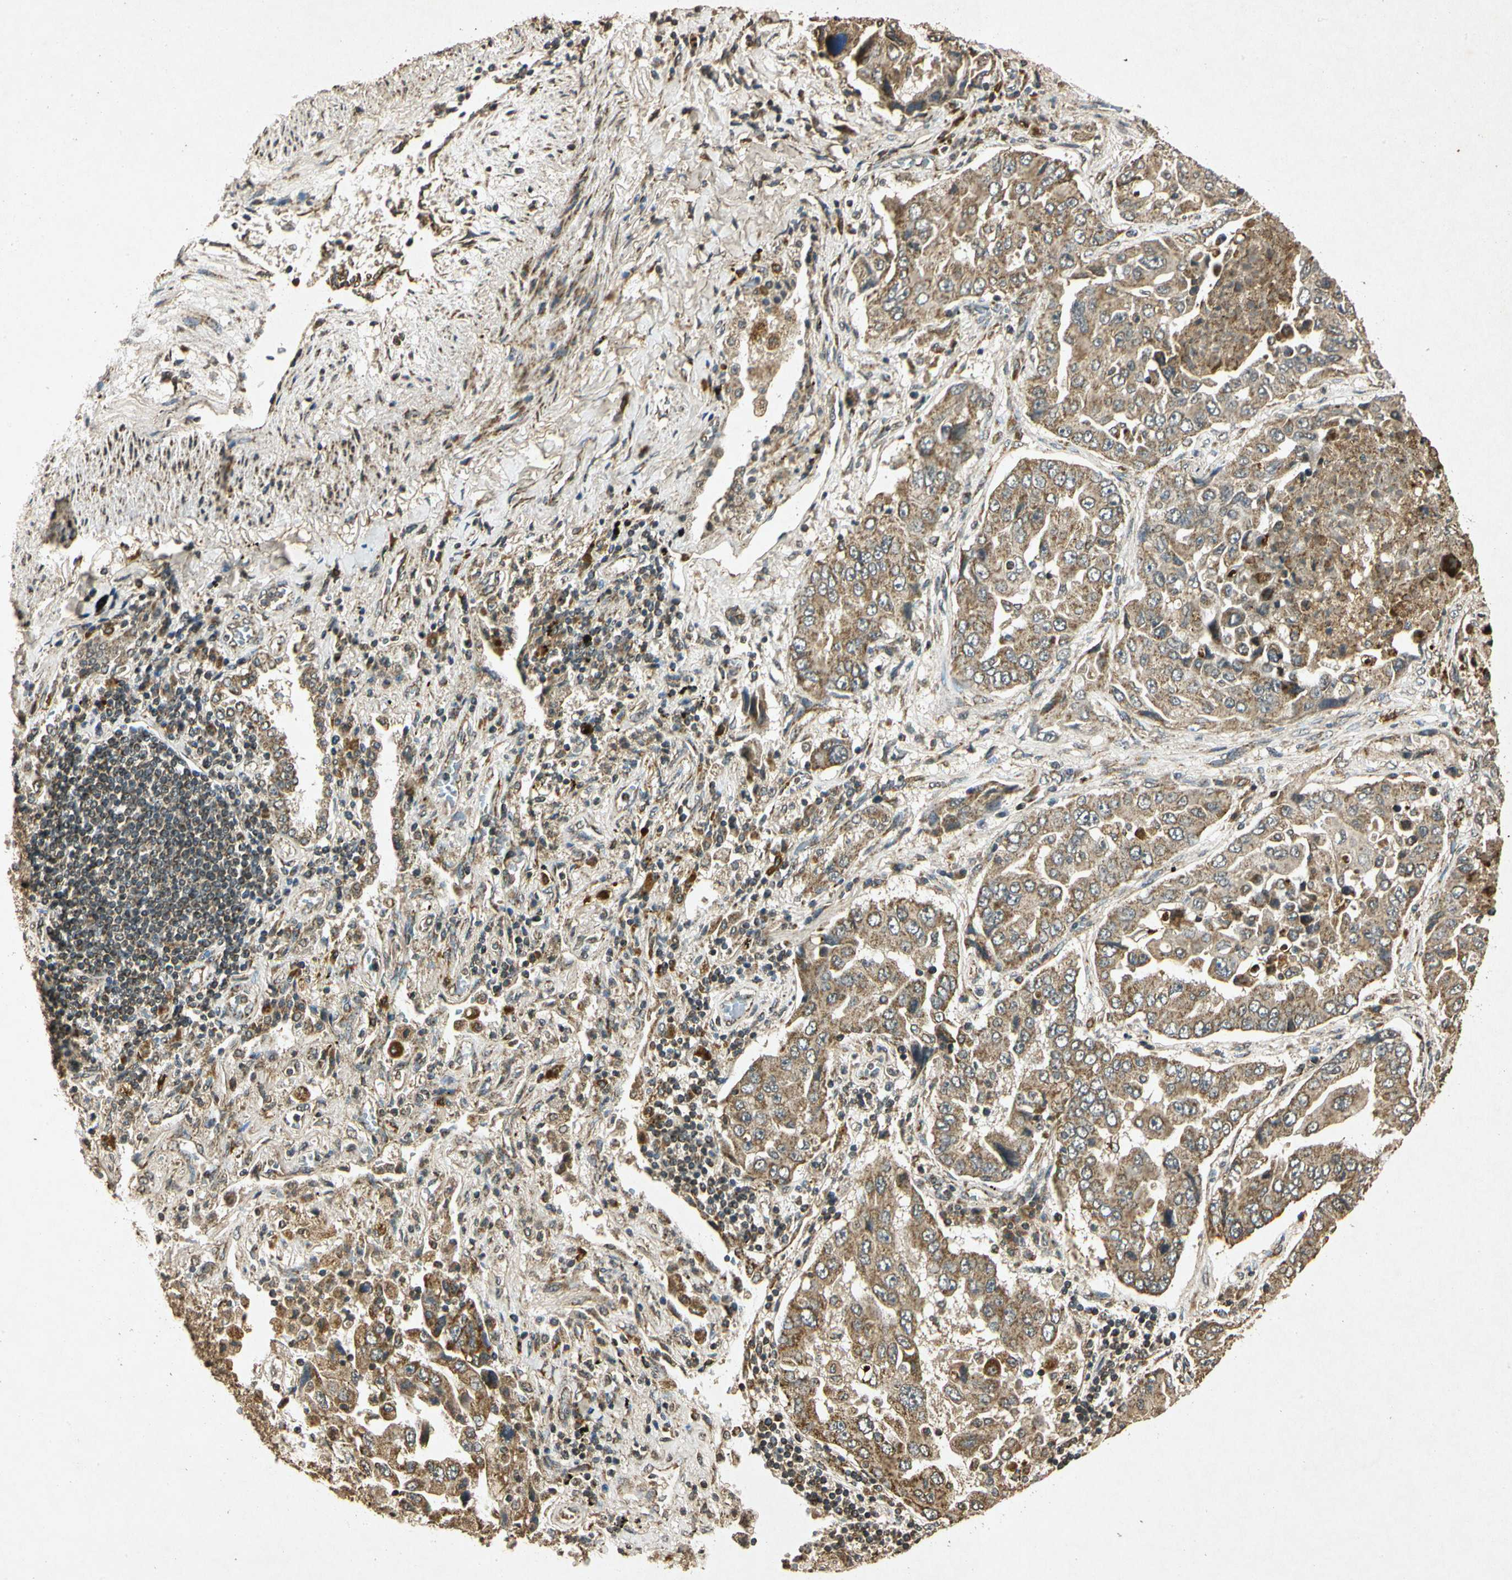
{"staining": {"intensity": "weak", "quantity": ">75%", "location": "cytoplasmic/membranous"}, "tissue": "lung cancer", "cell_type": "Tumor cells", "image_type": "cancer", "snomed": [{"axis": "morphology", "description": "Adenocarcinoma, NOS"}, {"axis": "topography", "description": "Lung"}], "caption": "Adenocarcinoma (lung) was stained to show a protein in brown. There is low levels of weak cytoplasmic/membranous positivity in about >75% of tumor cells.", "gene": "PRDX3", "patient": {"sex": "female", "age": 65}}